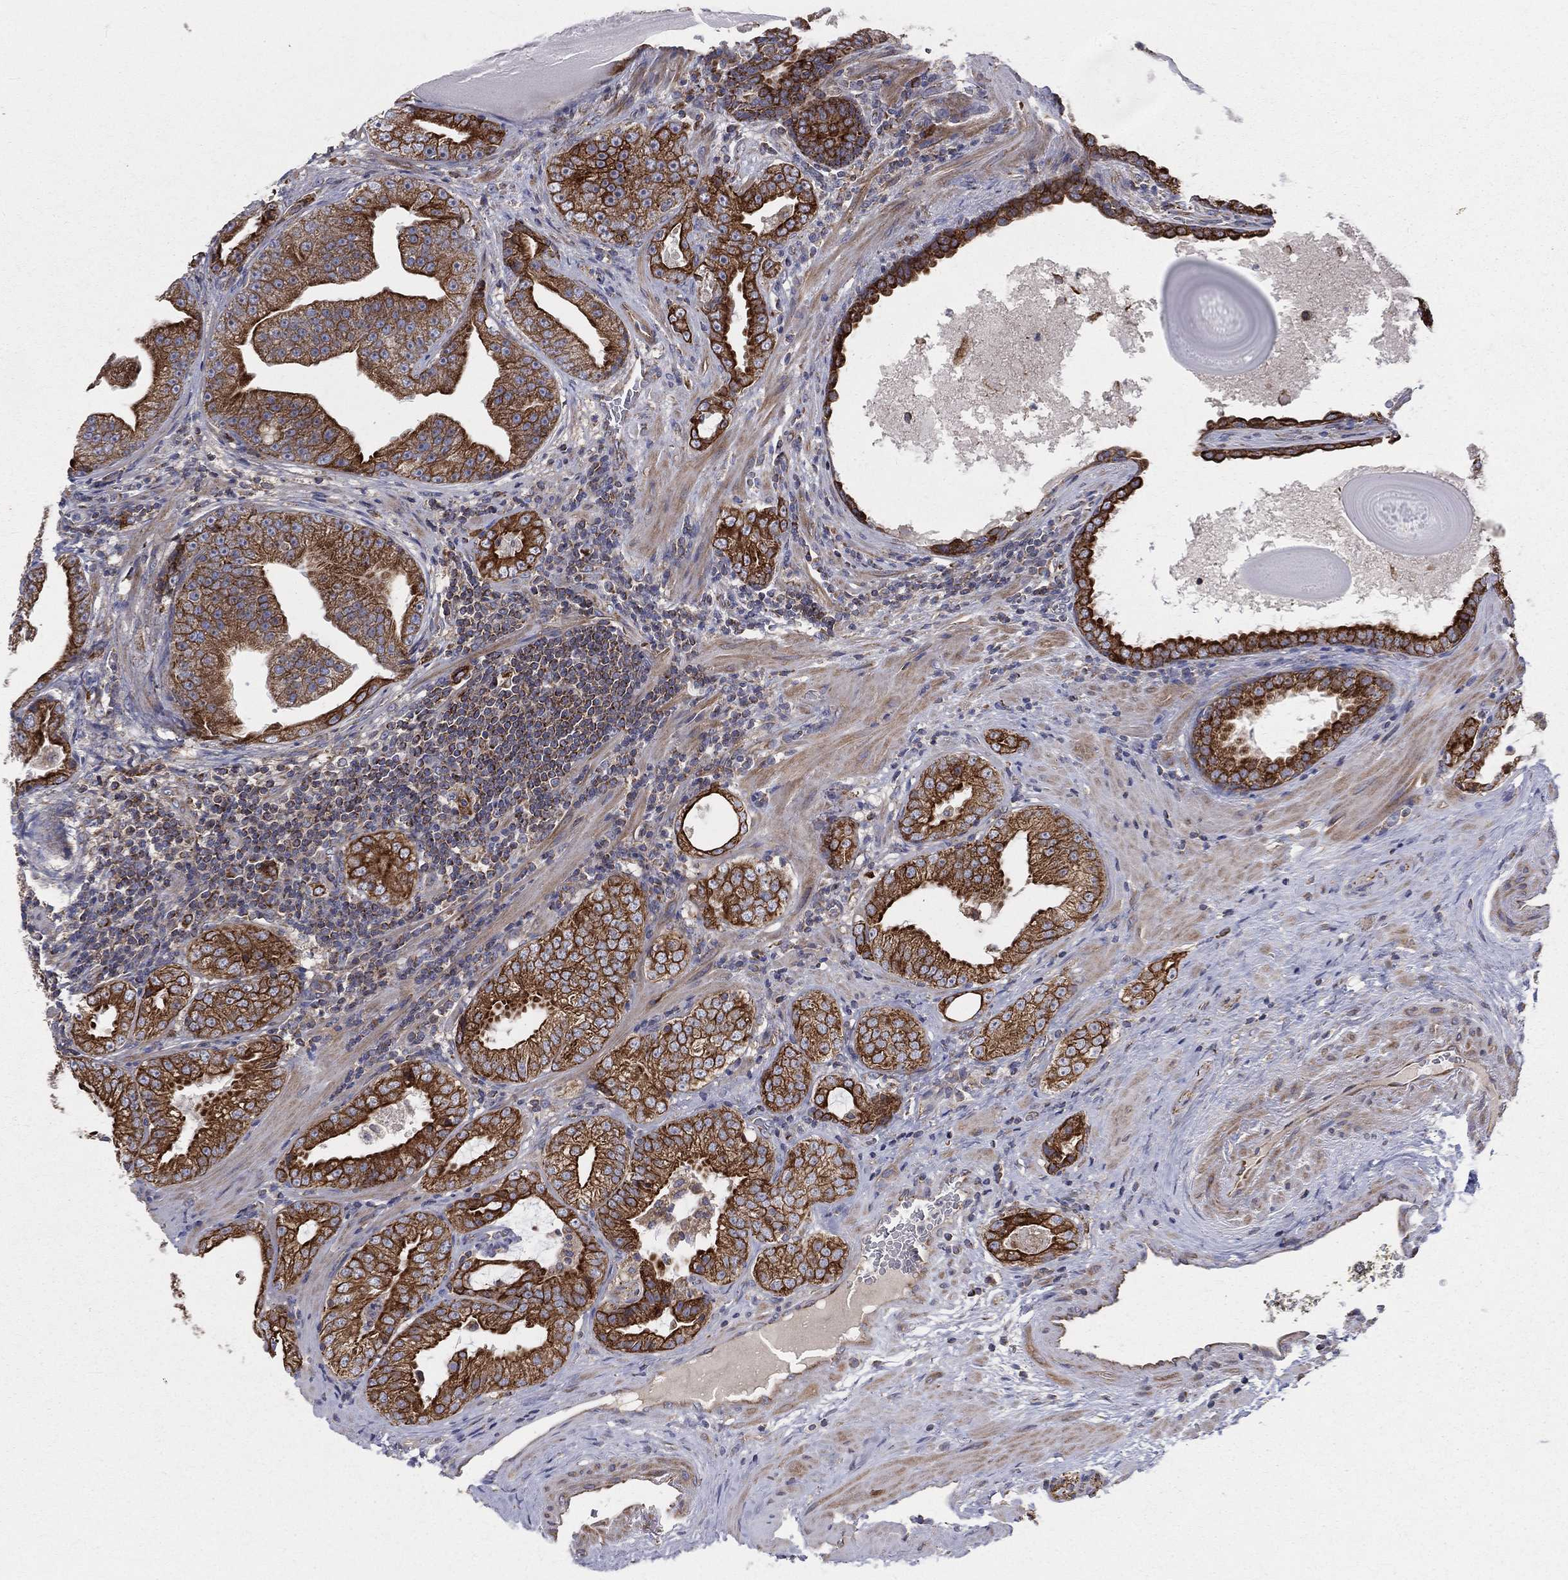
{"staining": {"intensity": "strong", "quantity": ">75%", "location": "cytoplasmic/membranous"}, "tissue": "prostate cancer", "cell_type": "Tumor cells", "image_type": "cancer", "snomed": [{"axis": "morphology", "description": "Adenocarcinoma, Low grade"}, {"axis": "topography", "description": "Prostate"}], "caption": "The histopathology image displays a brown stain indicating the presence of a protein in the cytoplasmic/membranous of tumor cells in adenocarcinoma (low-grade) (prostate). (Stains: DAB in brown, nuclei in blue, Microscopy: brightfield microscopy at high magnification).", "gene": "MIX23", "patient": {"sex": "male", "age": 62}}